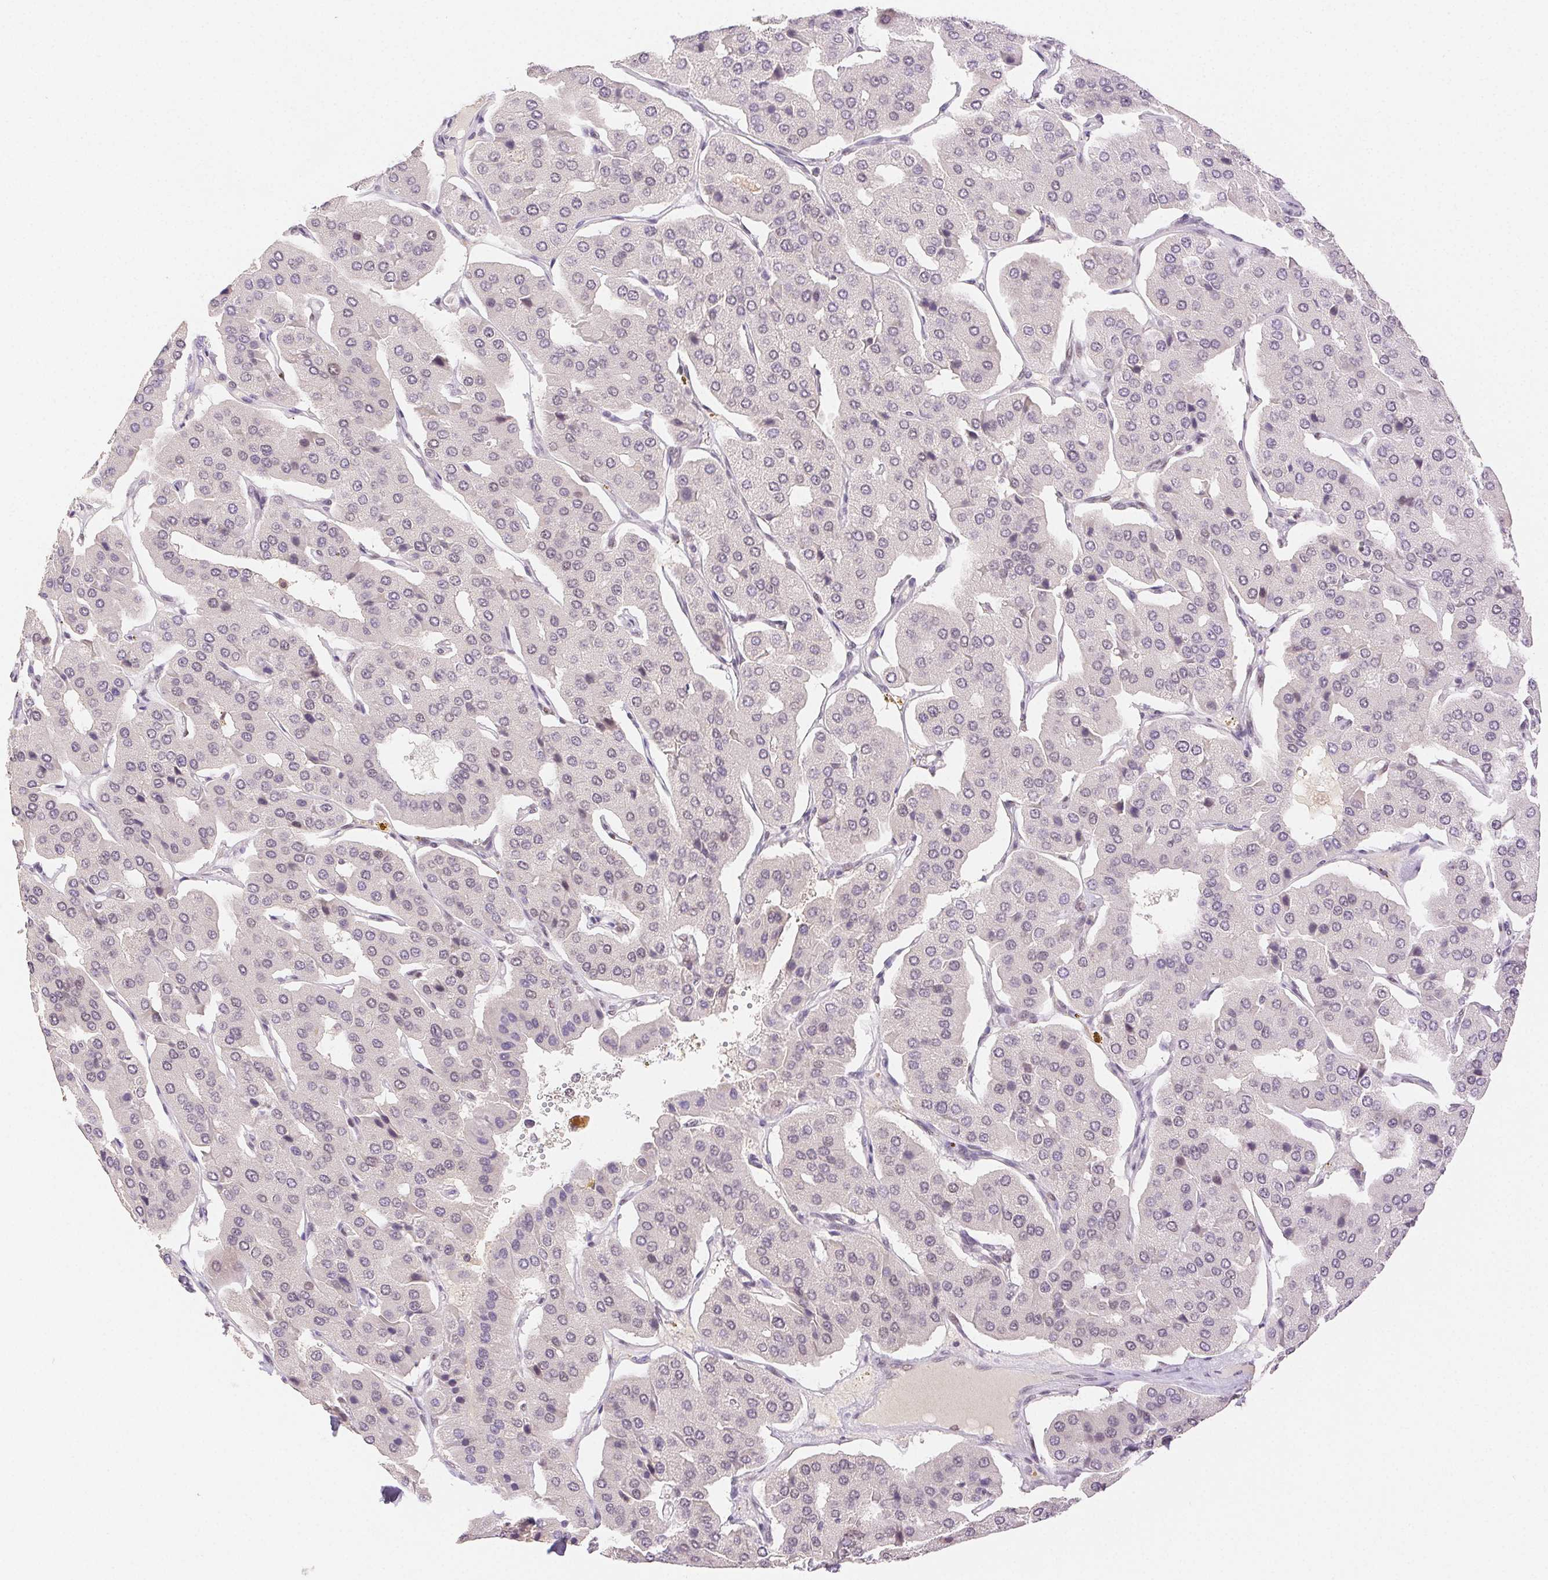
{"staining": {"intensity": "negative", "quantity": "none", "location": "none"}, "tissue": "parathyroid gland", "cell_type": "Glandular cells", "image_type": "normal", "snomed": [{"axis": "morphology", "description": "Normal tissue, NOS"}, {"axis": "morphology", "description": "Adenoma, NOS"}, {"axis": "topography", "description": "Parathyroid gland"}], "caption": "This histopathology image is of normal parathyroid gland stained with immunohistochemistry to label a protein in brown with the nuclei are counter-stained blue. There is no expression in glandular cells. The staining is performed using DAB (3,3'-diaminobenzidine) brown chromogen with nuclei counter-stained in using hematoxylin.", "gene": "H2AZ1", "patient": {"sex": "female", "age": 86}}